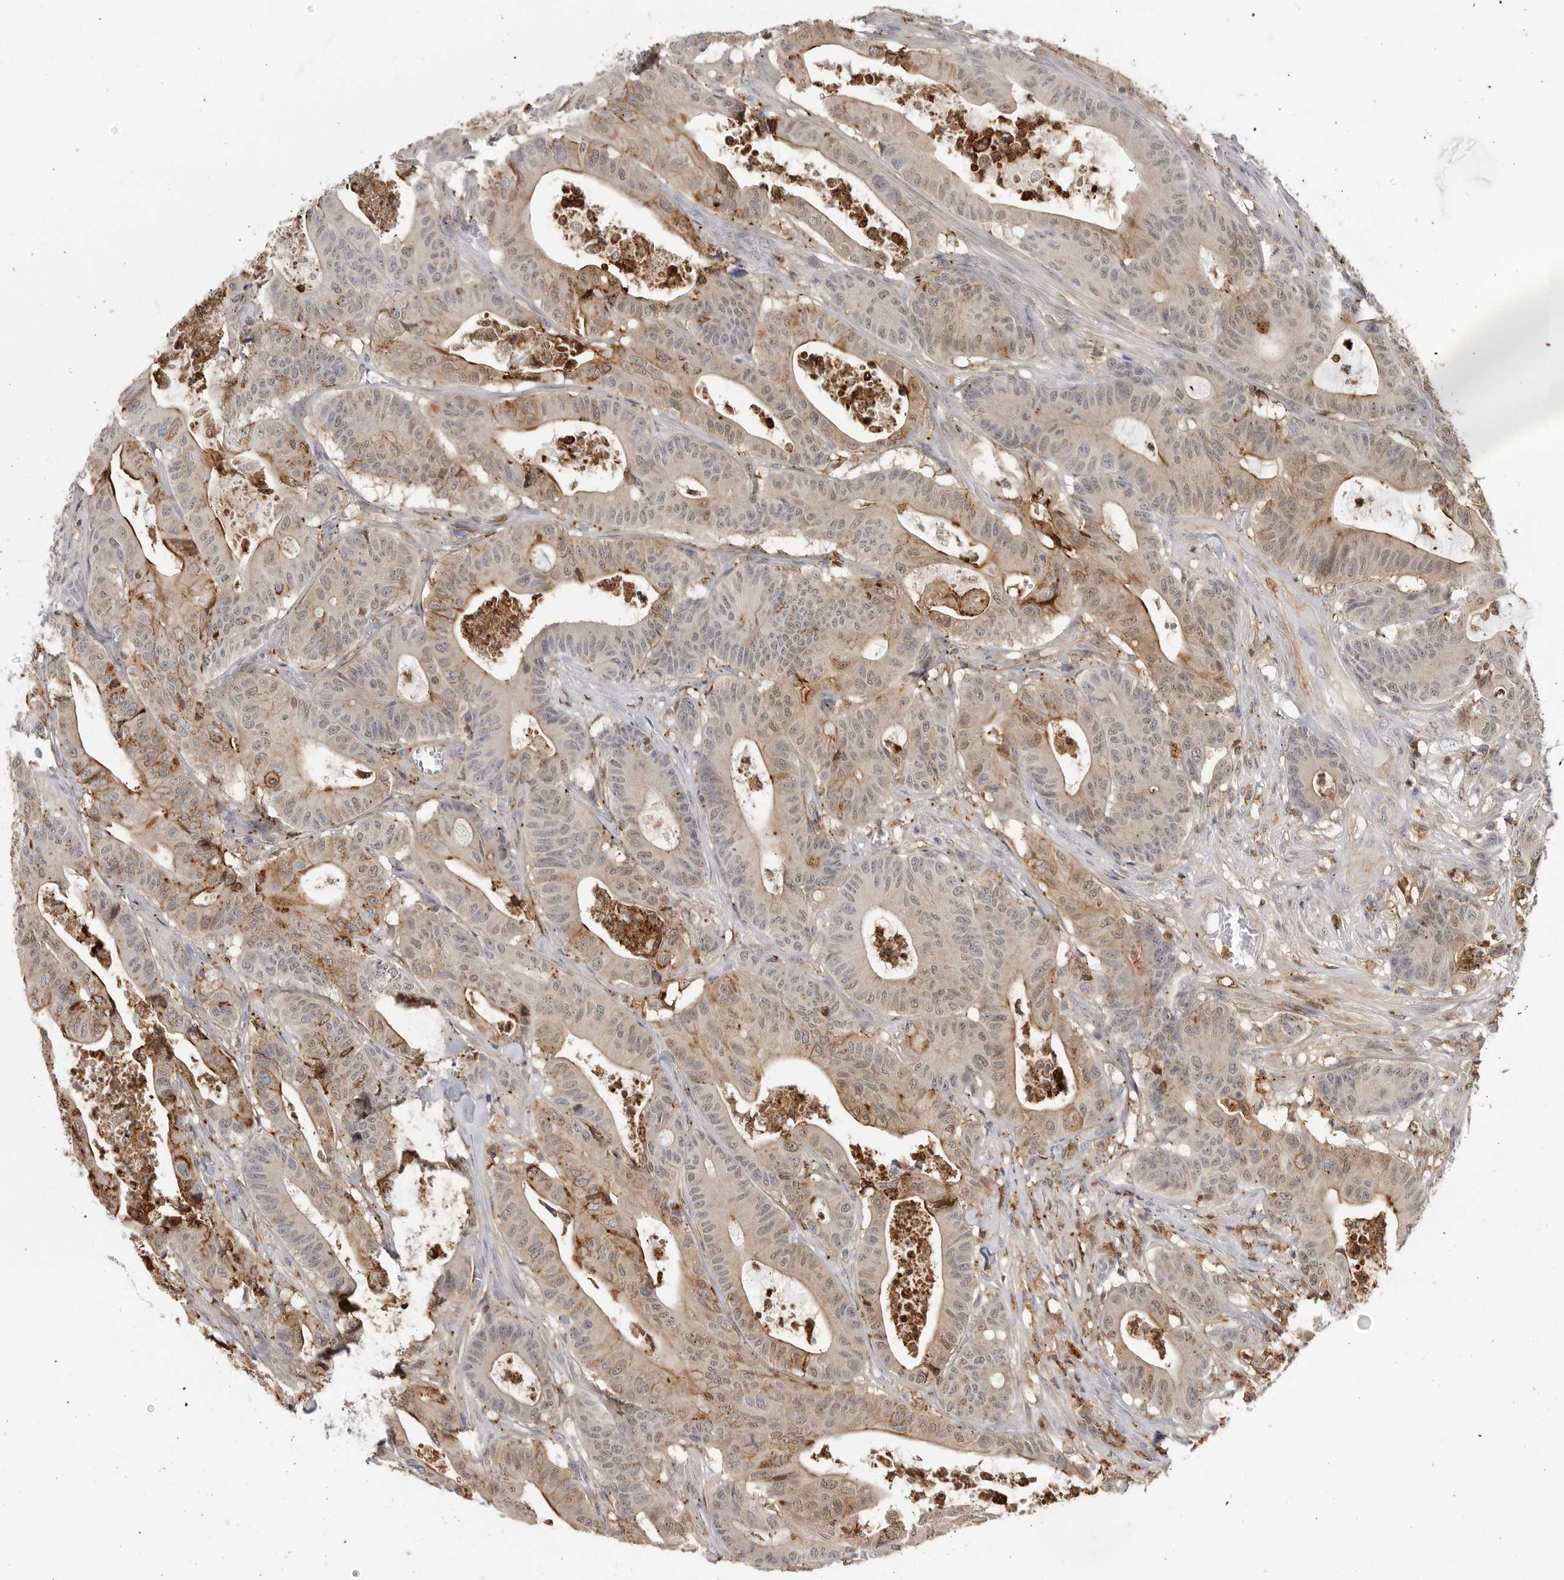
{"staining": {"intensity": "moderate", "quantity": ">75%", "location": "cytoplasmic/membranous"}, "tissue": "colorectal cancer", "cell_type": "Tumor cells", "image_type": "cancer", "snomed": [{"axis": "morphology", "description": "Adenocarcinoma, NOS"}, {"axis": "topography", "description": "Colon"}], "caption": "Brown immunohistochemical staining in human adenocarcinoma (colorectal) shows moderate cytoplasmic/membranous staining in approximately >75% of tumor cells. (IHC, brightfield microscopy, high magnification).", "gene": "ANXA11", "patient": {"sex": "female", "age": 84}}